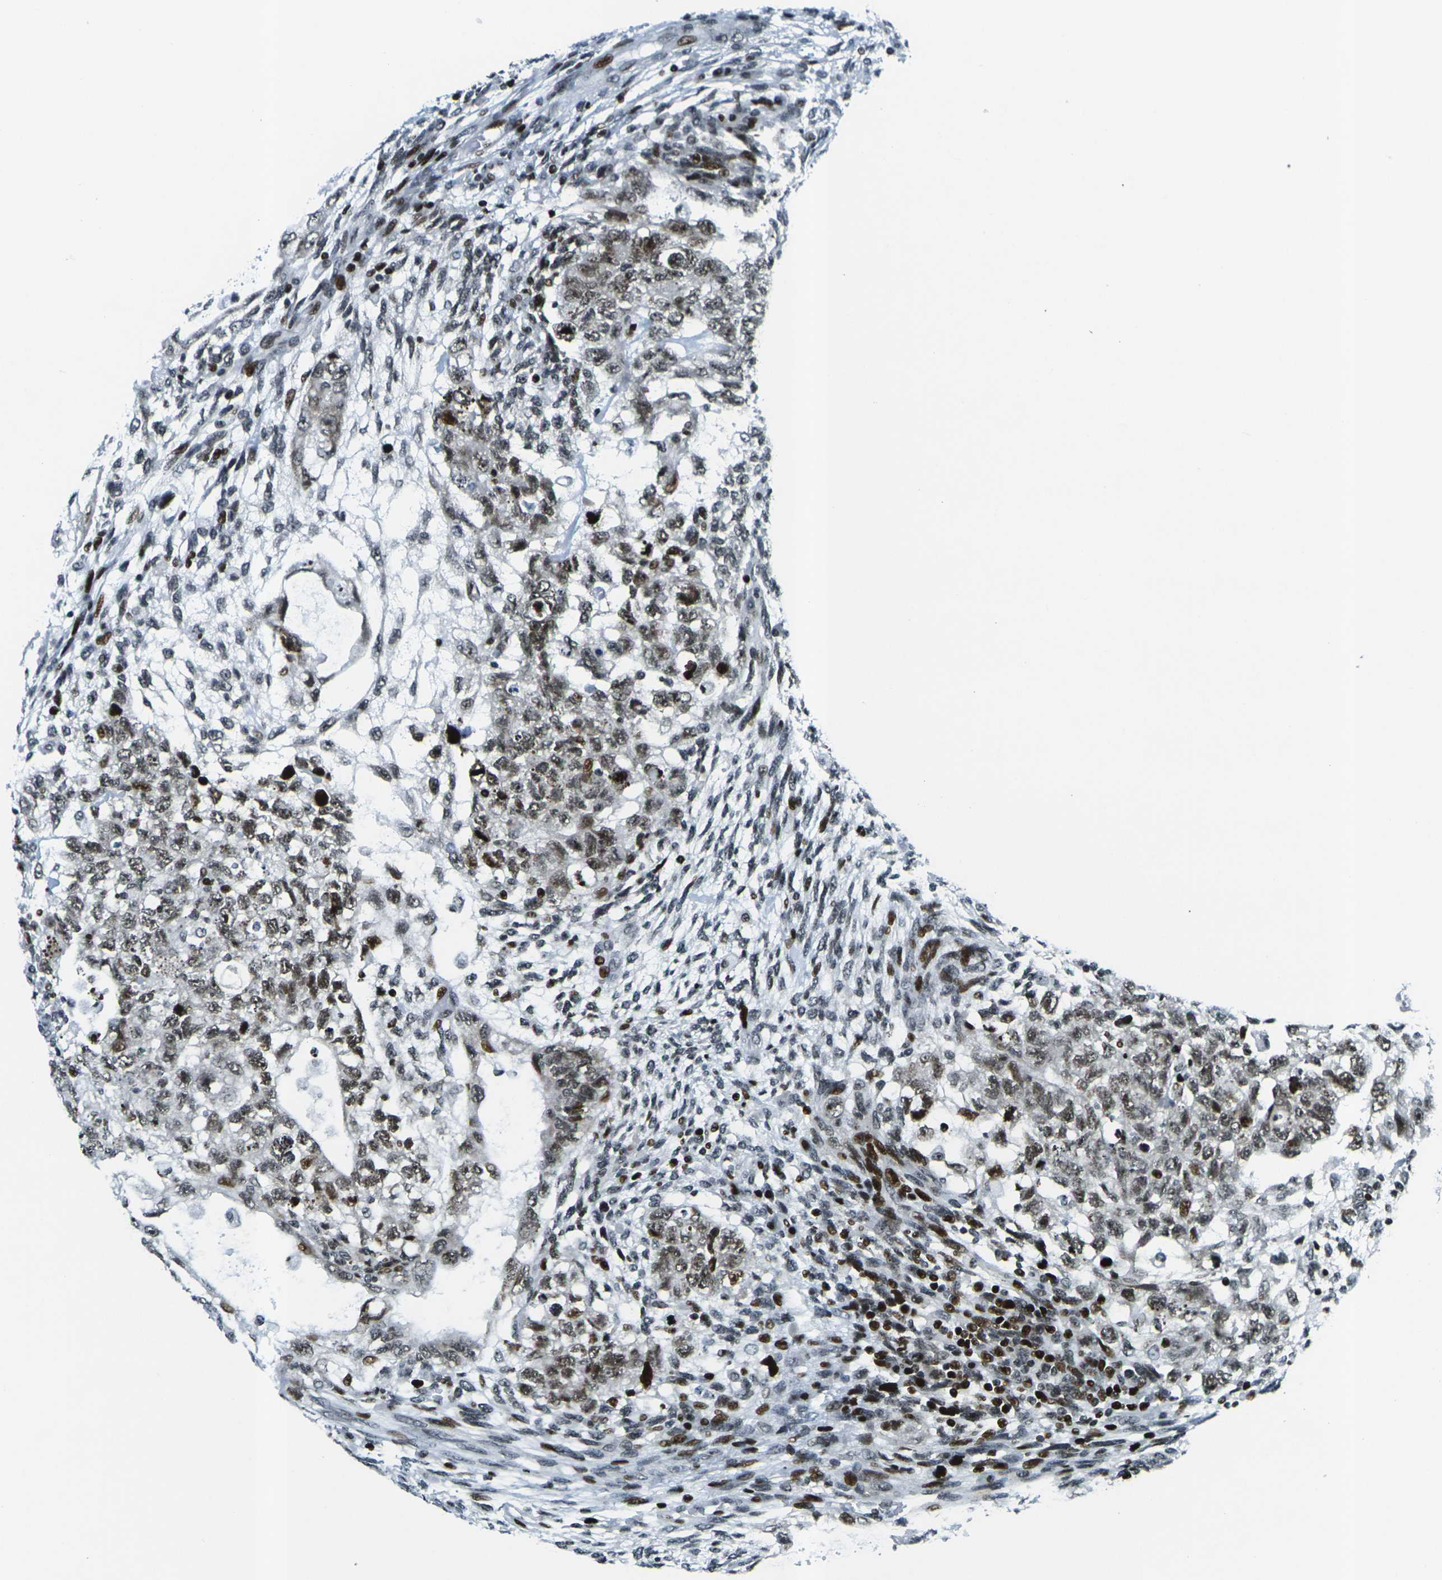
{"staining": {"intensity": "moderate", "quantity": ">75%", "location": "nuclear"}, "tissue": "testis cancer", "cell_type": "Tumor cells", "image_type": "cancer", "snomed": [{"axis": "morphology", "description": "Normal tissue, NOS"}, {"axis": "morphology", "description": "Carcinoma, Embryonal, NOS"}, {"axis": "topography", "description": "Testis"}], "caption": "Protein expression analysis of human testis cancer (embryonal carcinoma) reveals moderate nuclear staining in about >75% of tumor cells. Using DAB (3,3'-diaminobenzidine) (brown) and hematoxylin (blue) stains, captured at high magnification using brightfield microscopy.", "gene": "H3-3A", "patient": {"sex": "male", "age": 36}}